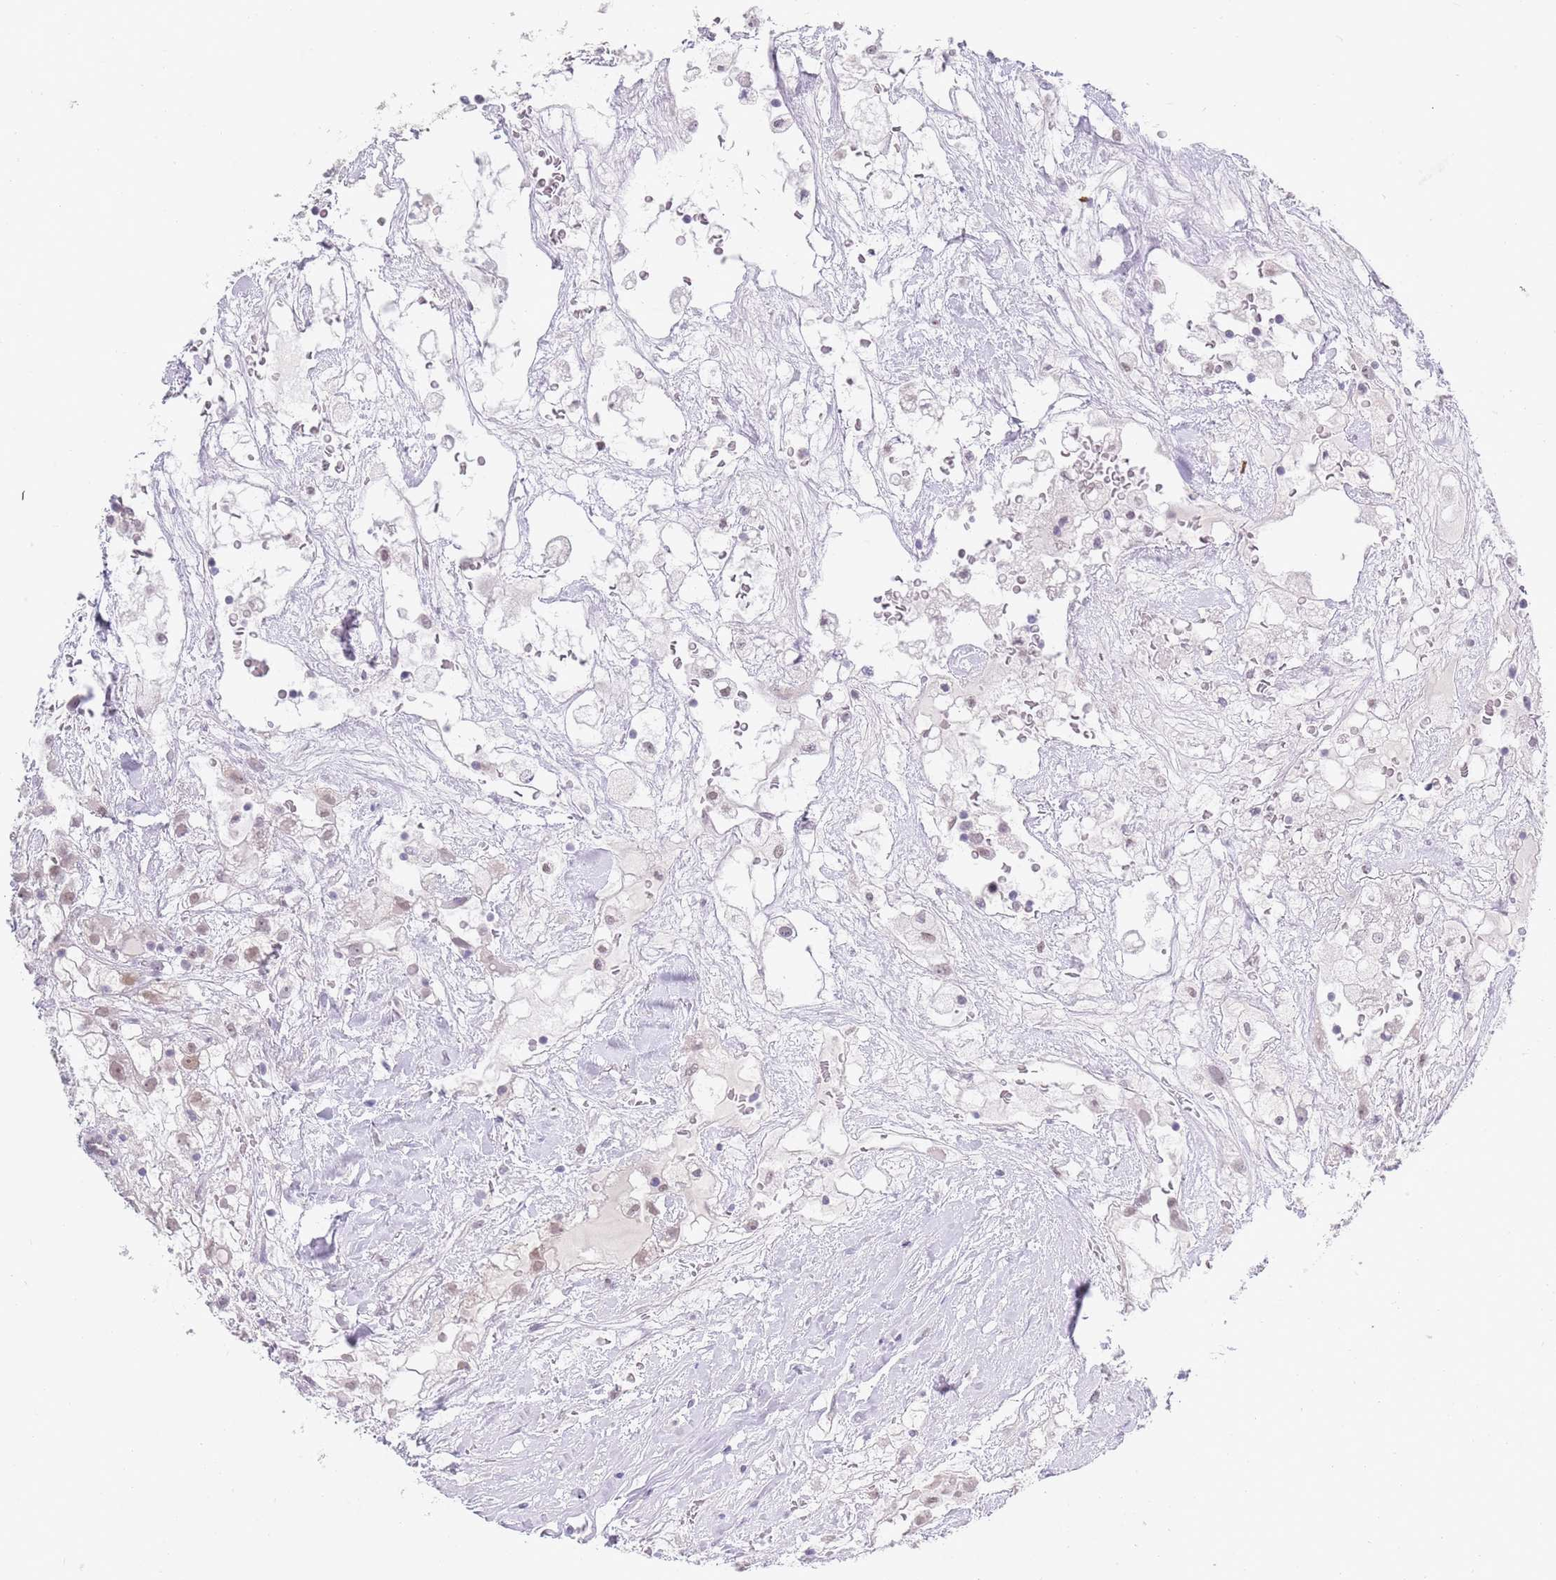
{"staining": {"intensity": "weak", "quantity": "25%-75%", "location": "nuclear"}, "tissue": "renal cancer", "cell_type": "Tumor cells", "image_type": "cancer", "snomed": [{"axis": "morphology", "description": "Adenocarcinoma, NOS"}, {"axis": "topography", "description": "Kidney"}], "caption": "This histopathology image exhibits renal adenocarcinoma stained with immunohistochemistry to label a protein in brown. The nuclear of tumor cells show weak positivity for the protein. Nuclei are counter-stained blue.", "gene": "SEPHS2", "patient": {"sex": "male", "age": 59}}